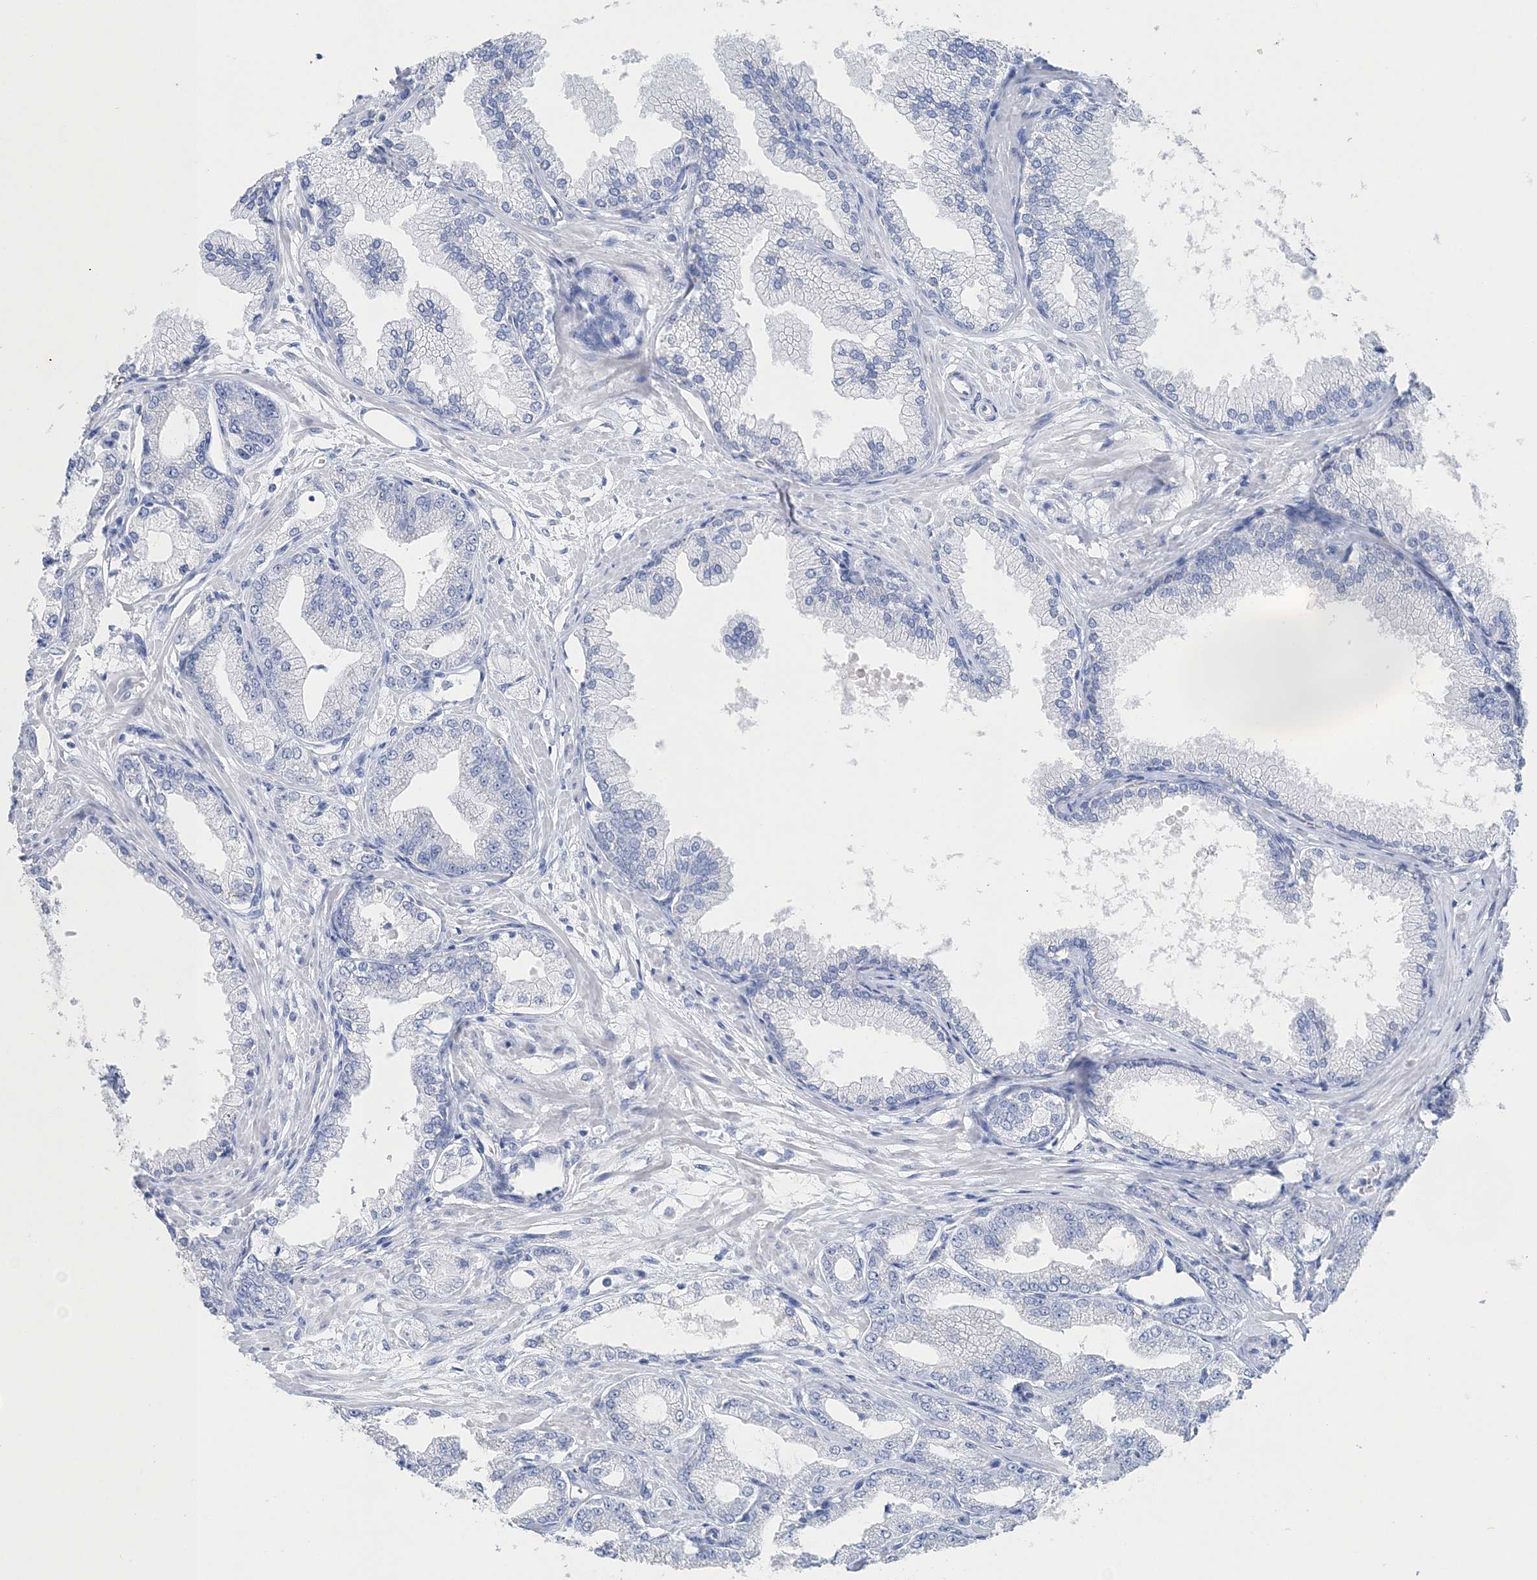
{"staining": {"intensity": "negative", "quantity": "none", "location": "none"}, "tissue": "prostate cancer", "cell_type": "Tumor cells", "image_type": "cancer", "snomed": [{"axis": "morphology", "description": "Adenocarcinoma, Low grade"}, {"axis": "topography", "description": "Prostate"}], "caption": "This is an IHC photomicrograph of prostate cancer (low-grade adenocarcinoma). There is no expression in tumor cells.", "gene": "TSPYL6", "patient": {"sex": "male", "age": 63}}